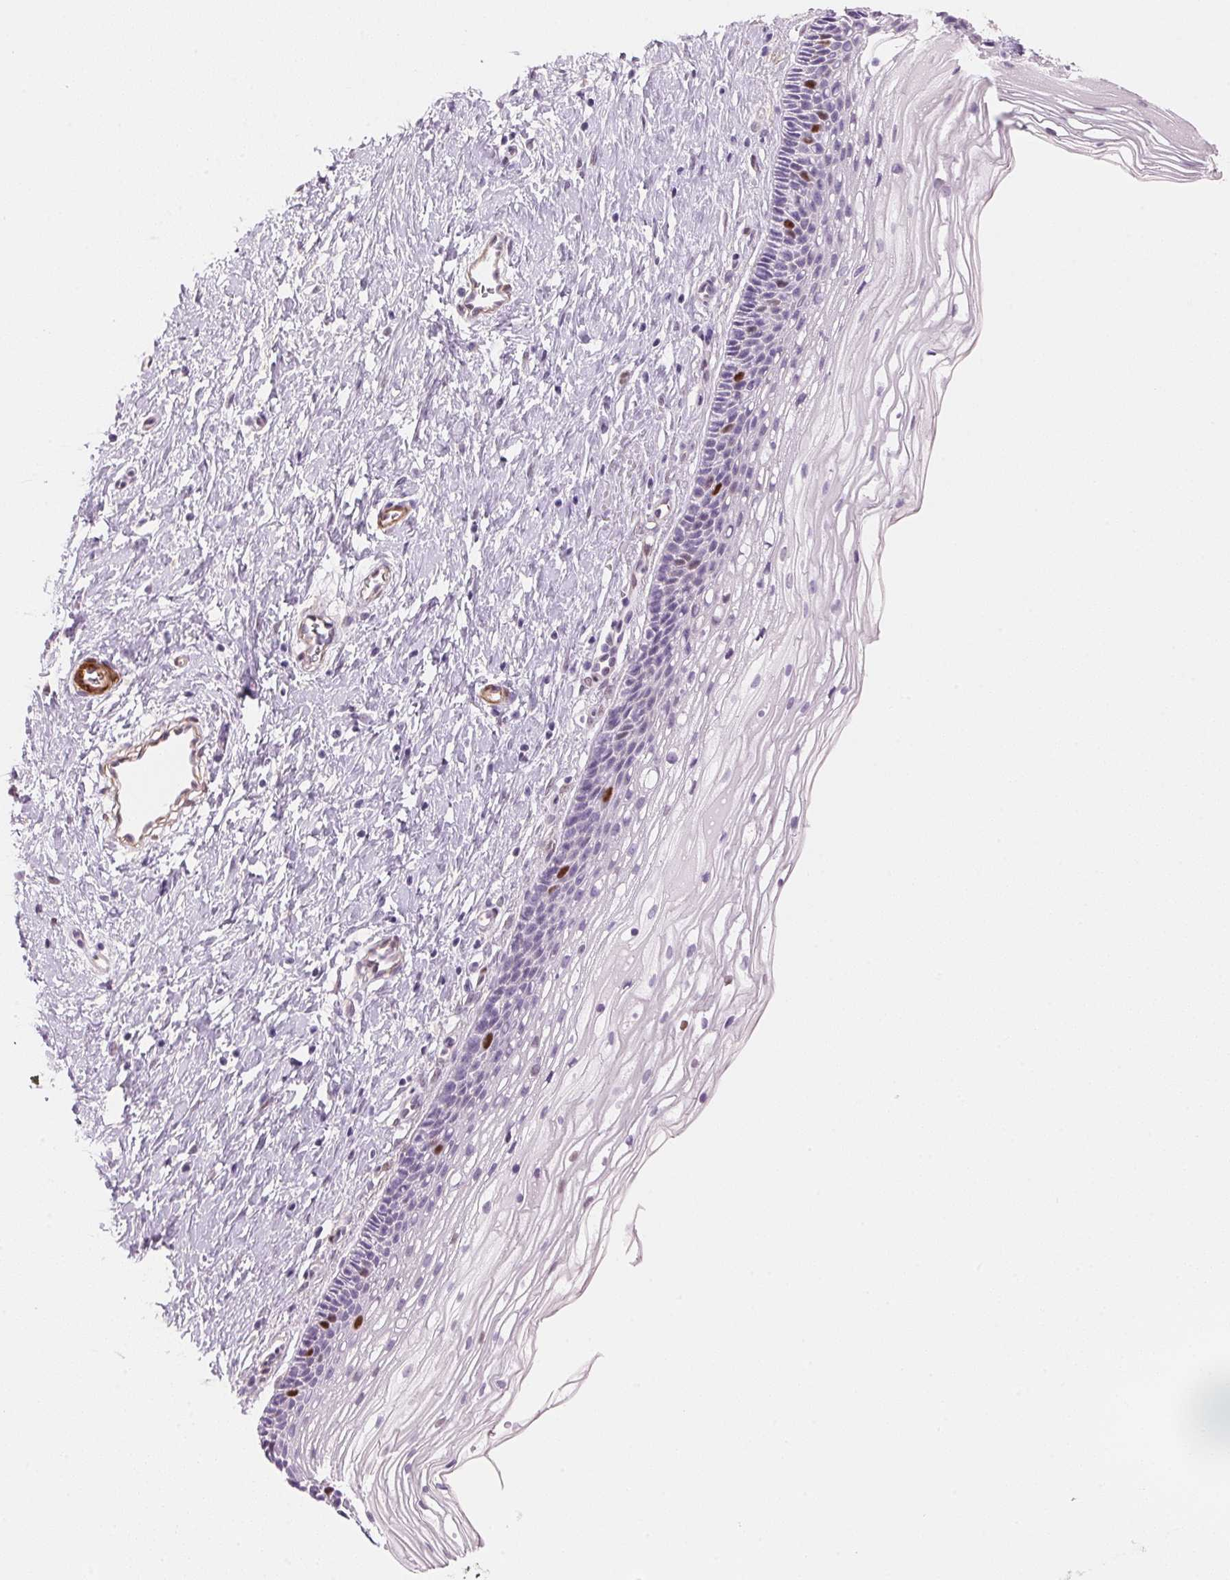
{"staining": {"intensity": "negative", "quantity": "none", "location": "none"}, "tissue": "cervix", "cell_type": "Glandular cells", "image_type": "normal", "snomed": [{"axis": "morphology", "description": "Normal tissue, NOS"}, {"axis": "topography", "description": "Cervix"}], "caption": "Immunohistochemistry (IHC) image of unremarkable cervix stained for a protein (brown), which shows no expression in glandular cells.", "gene": "SMTN", "patient": {"sex": "female", "age": 34}}